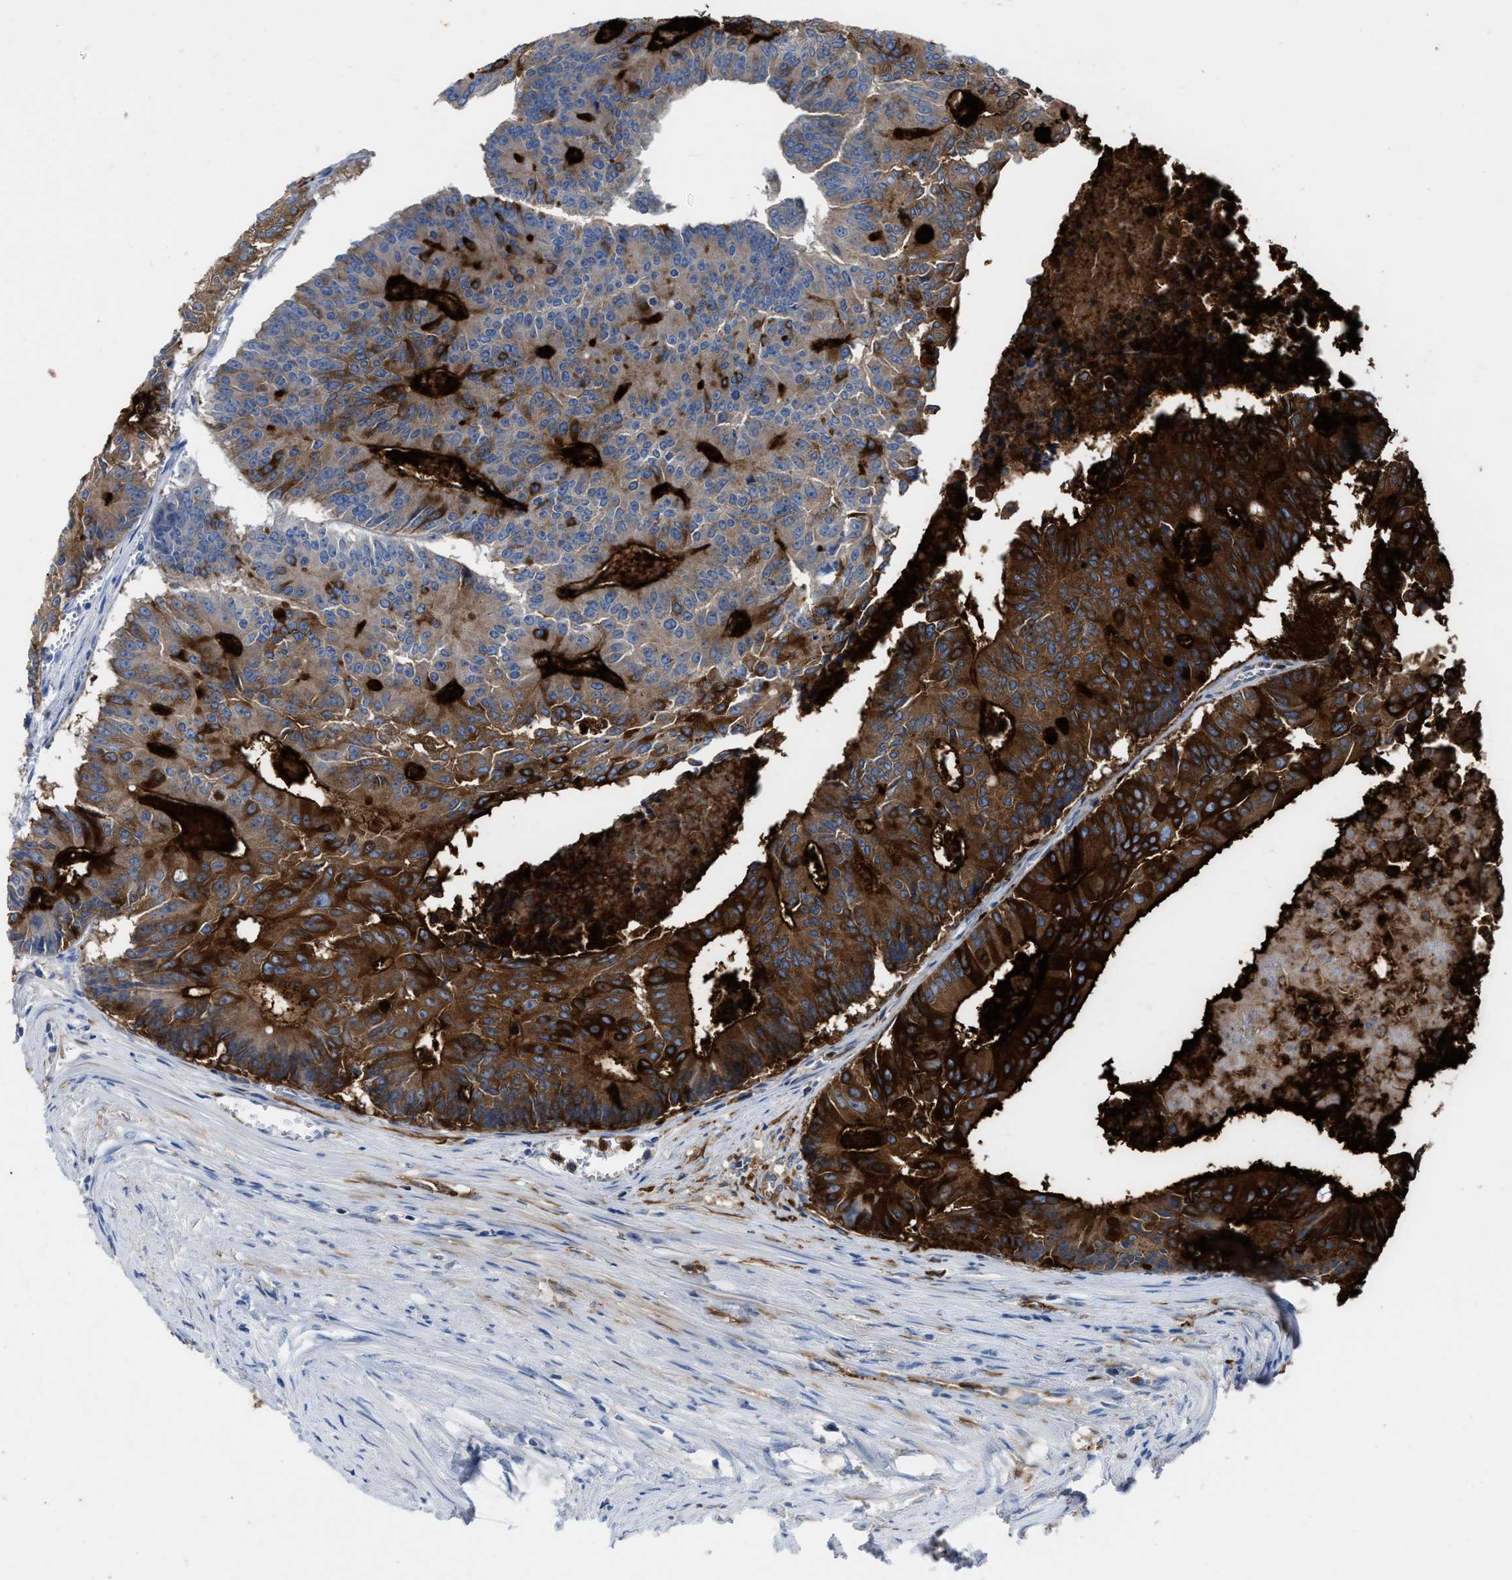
{"staining": {"intensity": "strong", "quantity": "25%-75%", "location": "cytoplasmic/membranous"}, "tissue": "colorectal cancer", "cell_type": "Tumor cells", "image_type": "cancer", "snomed": [{"axis": "morphology", "description": "Adenocarcinoma, NOS"}, {"axis": "topography", "description": "Colon"}], "caption": "Immunohistochemical staining of human colorectal adenocarcinoma displays high levels of strong cytoplasmic/membranous protein expression in about 25%-75% of tumor cells. (IHC, brightfield microscopy, high magnification).", "gene": "CEACAM5", "patient": {"sex": "male", "age": 87}}